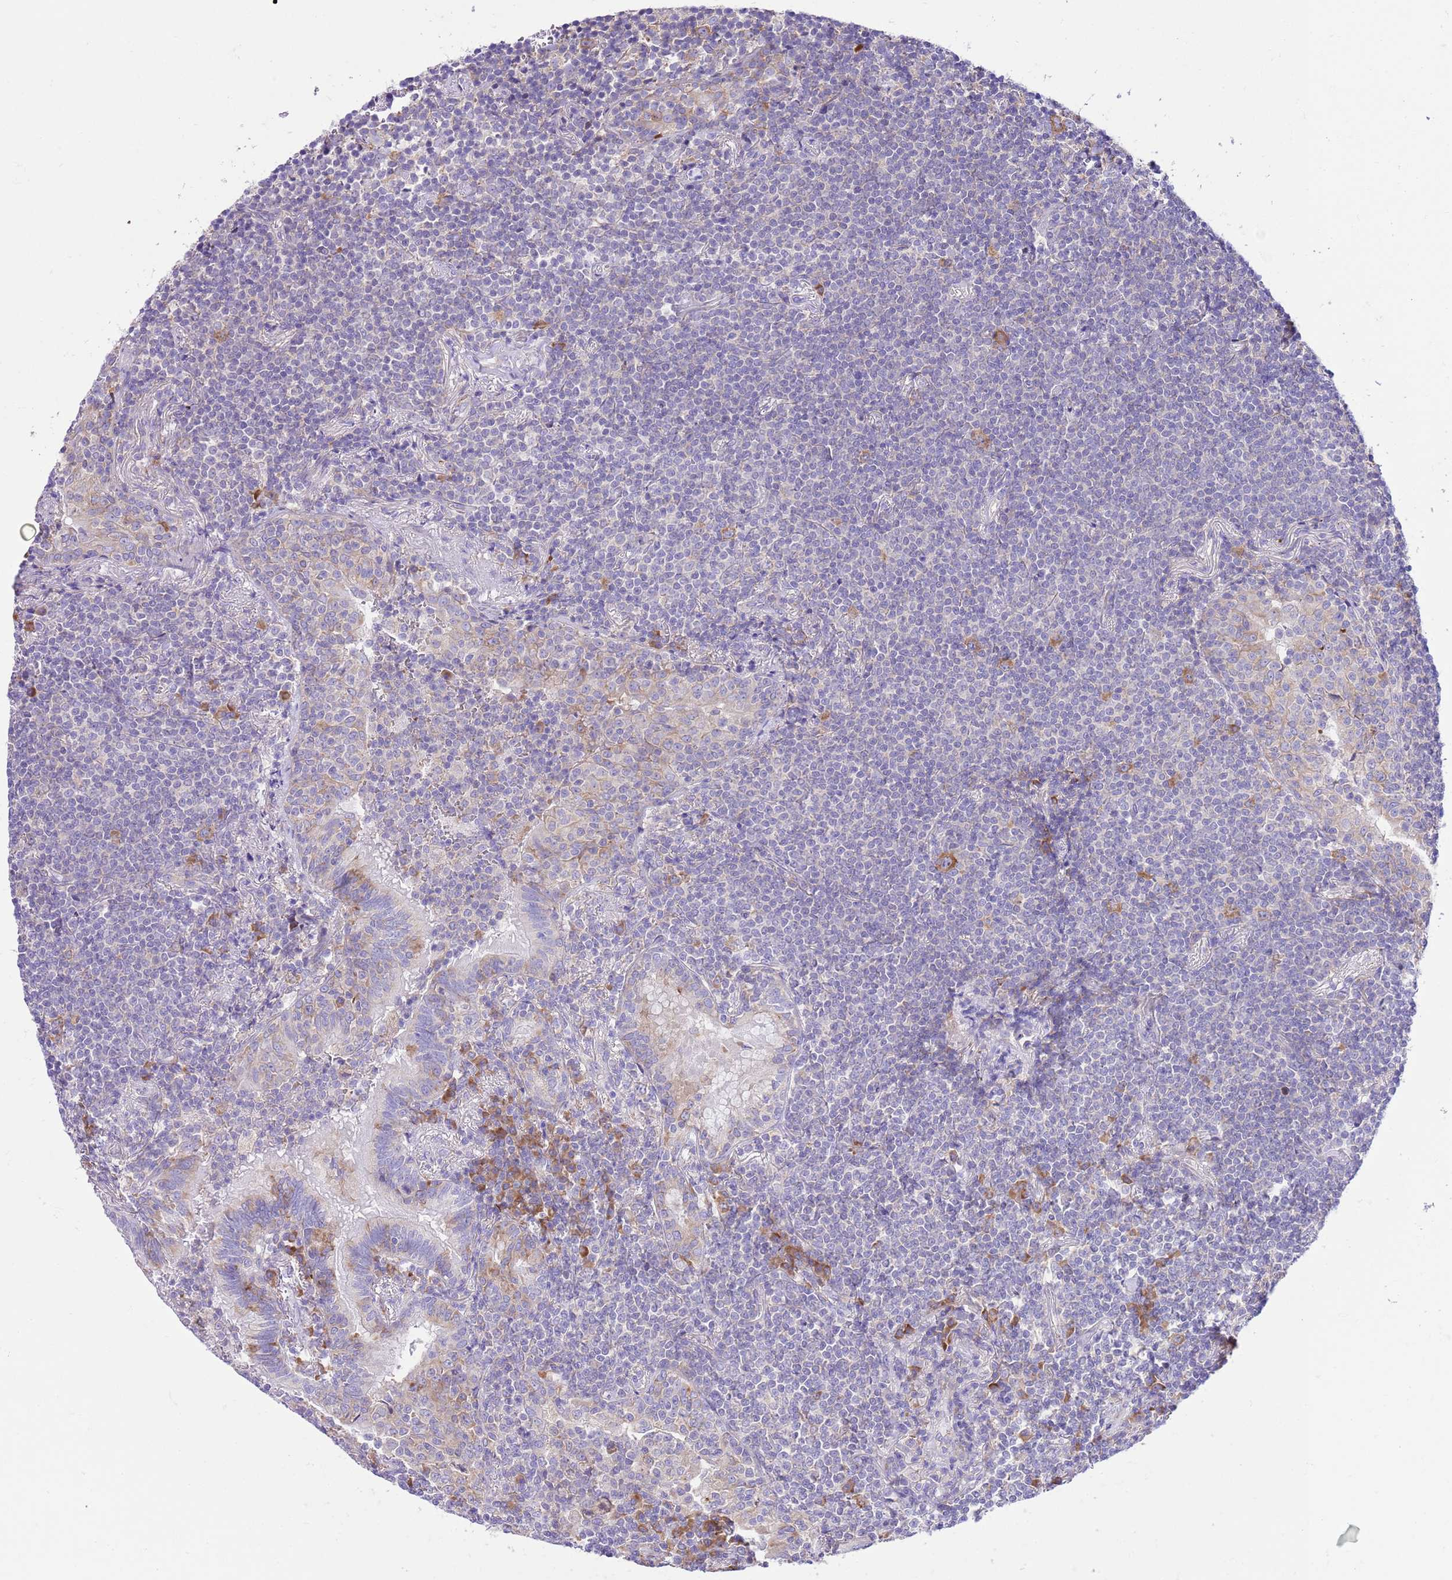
{"staining": {"intensity": "negative", "quantity": "none", "location": "none"}, "tissue": "lymphoma", "cell_type": "Tumor cells", "image_type": "cancer", "snomed": [{"axis": "morphology", "description": "Malignant lymphoma, non-Hodgkin's type, Low grade"}, {"axis": "topography", "description": "Lung"}], "caption": "Tumor cells are negative for brown protein staining in malignant lymphoma, non-Hodgkin's type (low-grade).", "gene": "RPS10", "patient": {"sex": "female", "age": 71}}